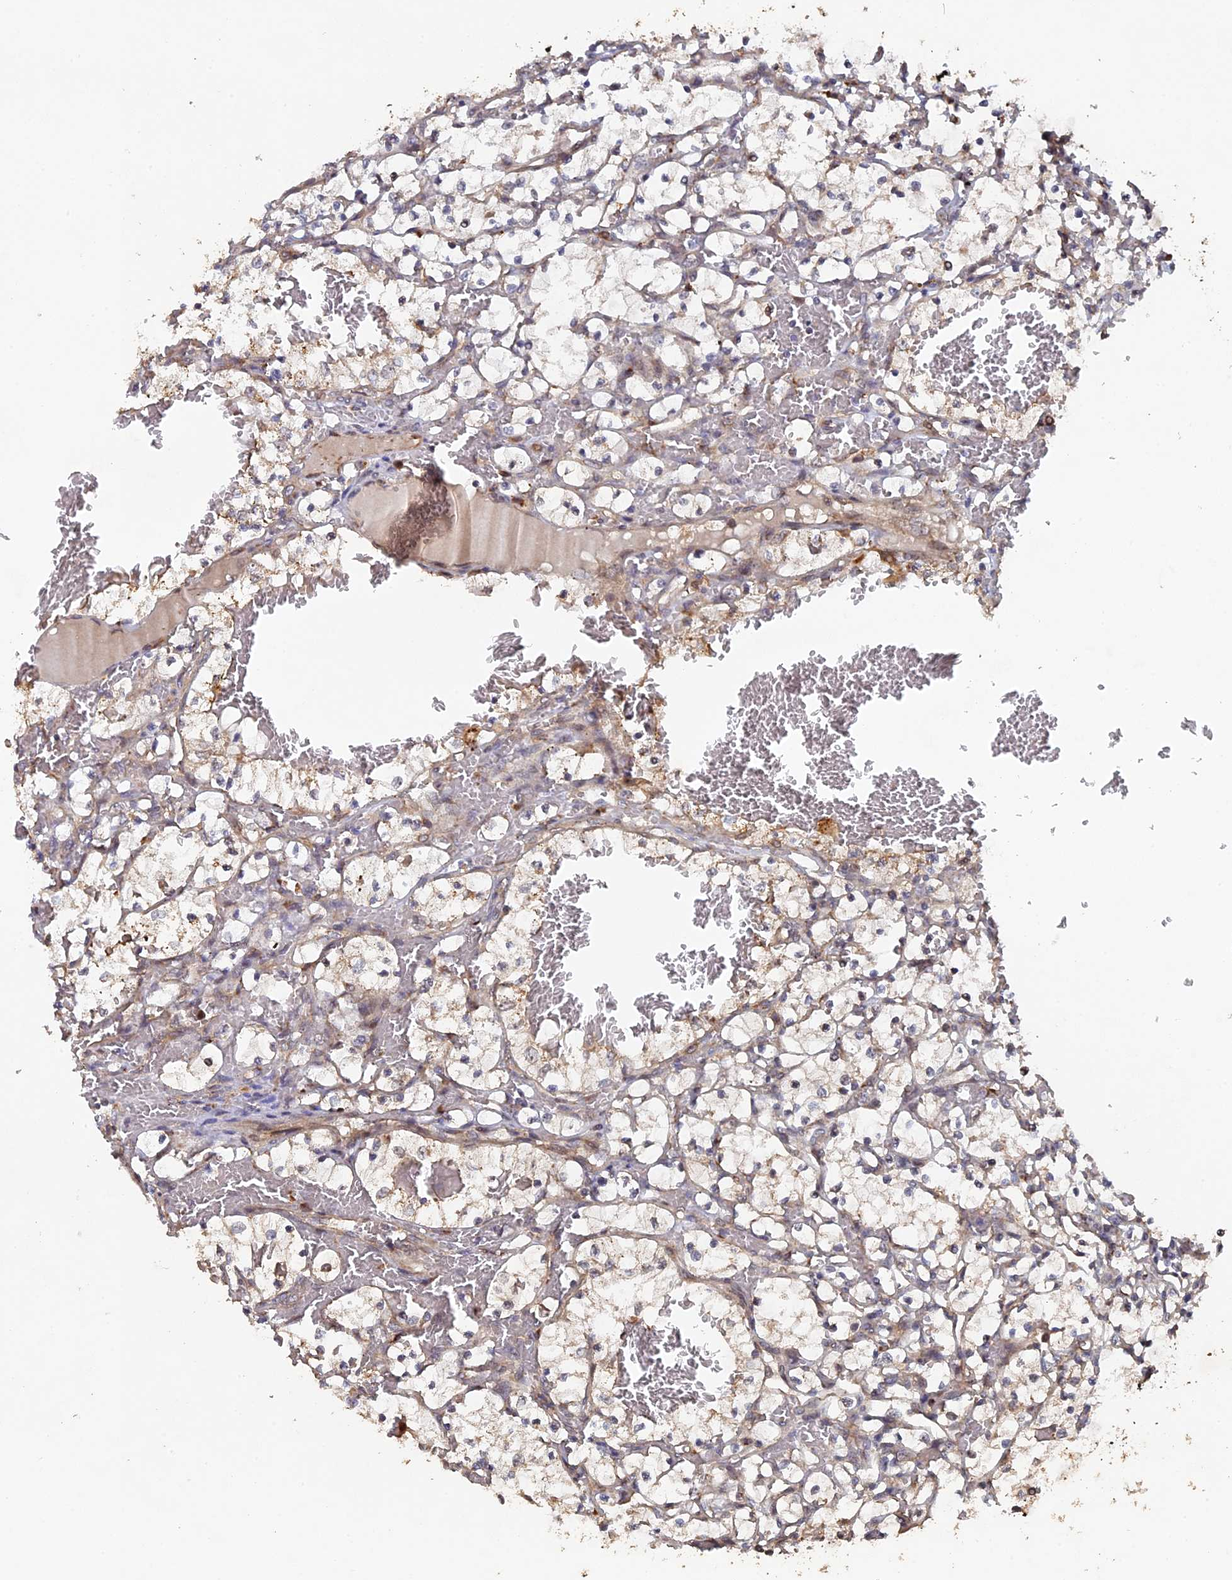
{"staining": {"intensity": "weak", "quantity": "<25%", "location": "cytoplasmic/membranous"}, "tissue": "renal cancer", "cell_type": "Tumor cells", "image_type": "cancer", "snomed": [{"axis": "morphology", "description": "Adenocarcinoma, NOS"}, {"axis": "topography", "description": "Kidney"}], "caption": "Immunohistochemical staining of human renal adenocarcinoma exhibits no significant expression in tumor cells.", "gene": "VPS37C", "patient": {"sex": "female", "age": 69}}